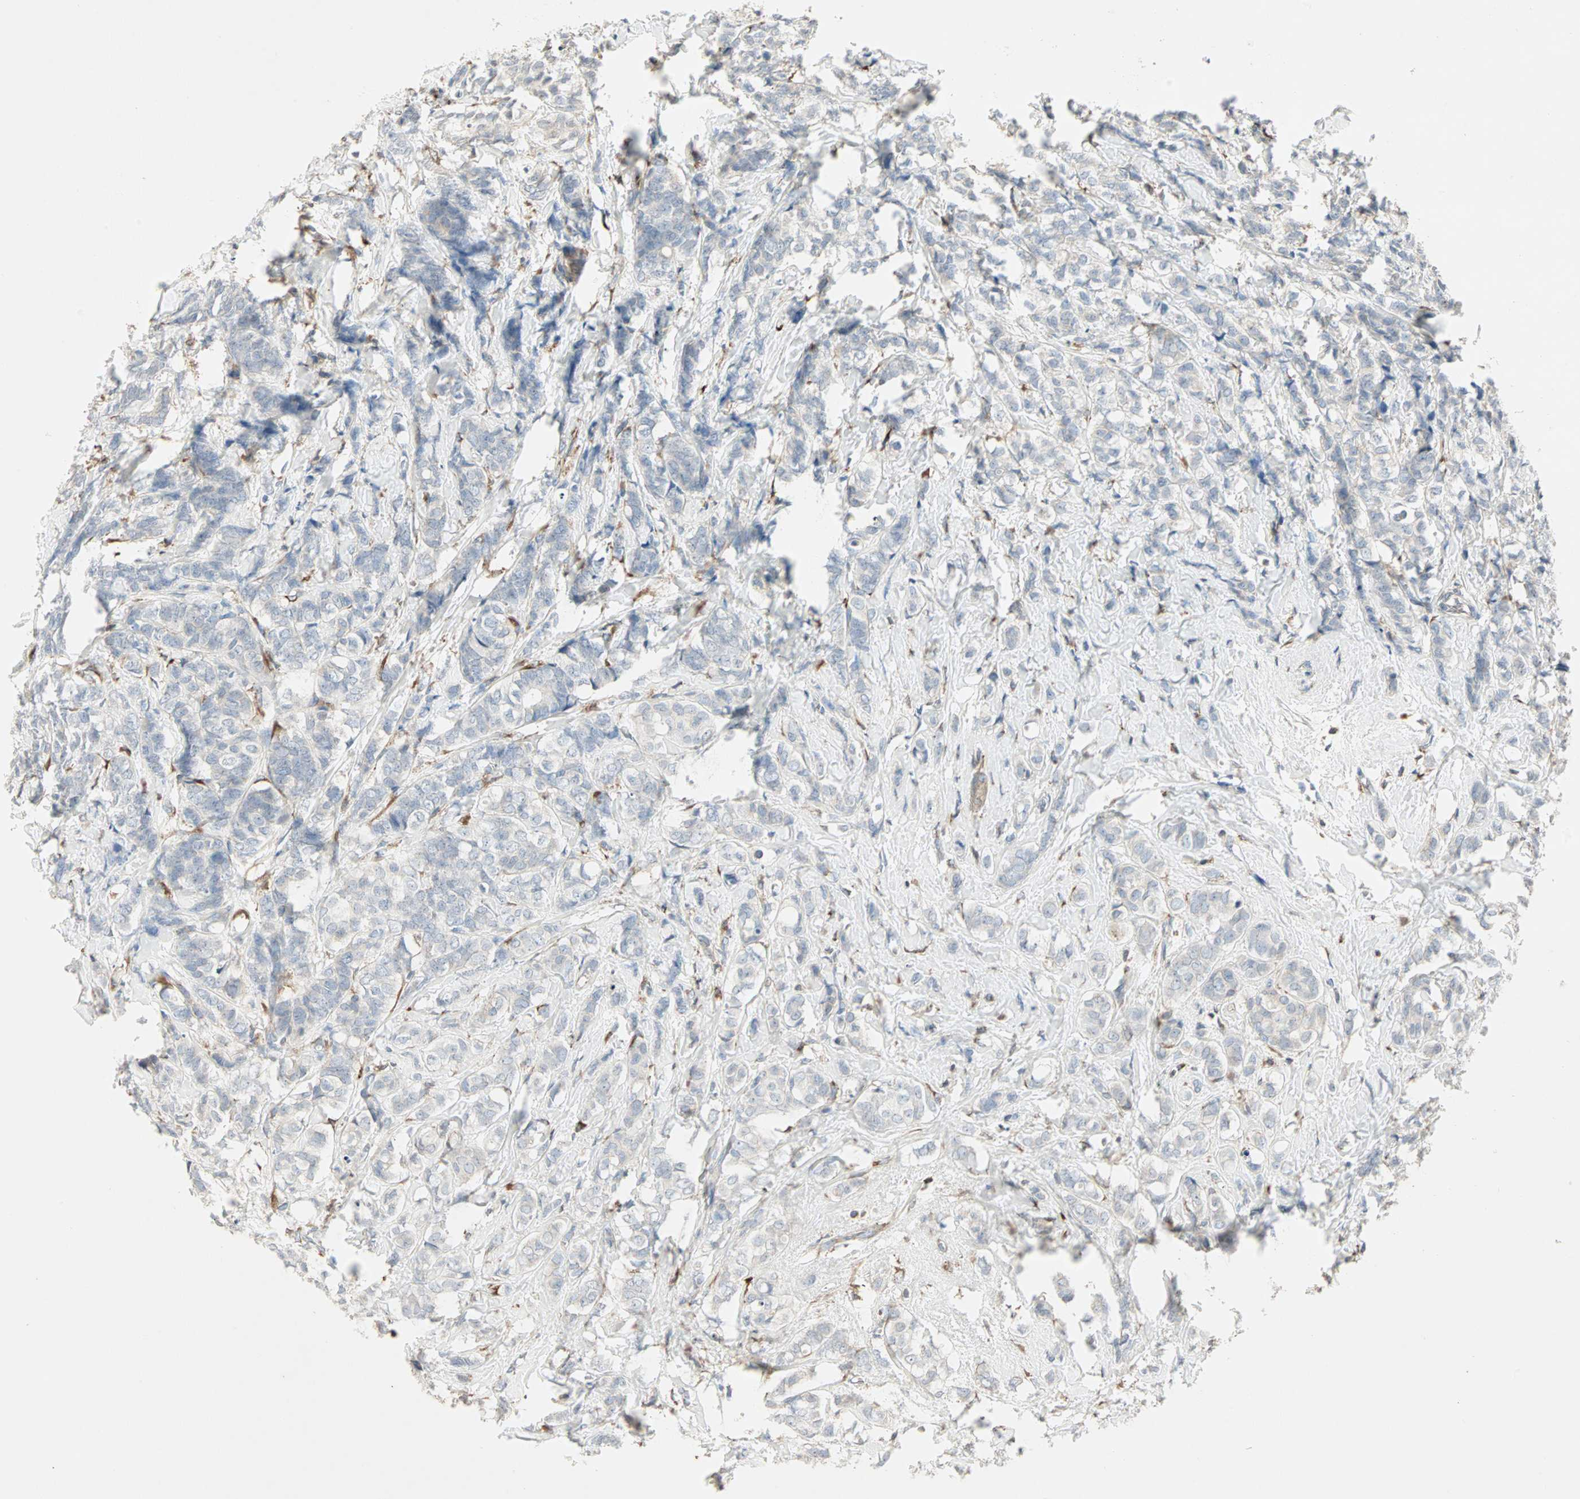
{"staining": {"intensity": "weak", "quantity": "<25%", "location": "cytoplasmic/membranous"}, "tissue": "breast cancer", "cell_type": "Tumor cells", "image_type": "cancer", "snomed": [{"axis": "morphology", "description": "Lobular carcinoma"}, {"axis": "topography", "description": "Breast"}], "caption": "Breast cancer was stained to show a protein in brown. There is no significant positivity in tumor cells.", "gene": "H6PD", "patient": {"sex": "female", "age": 60}}